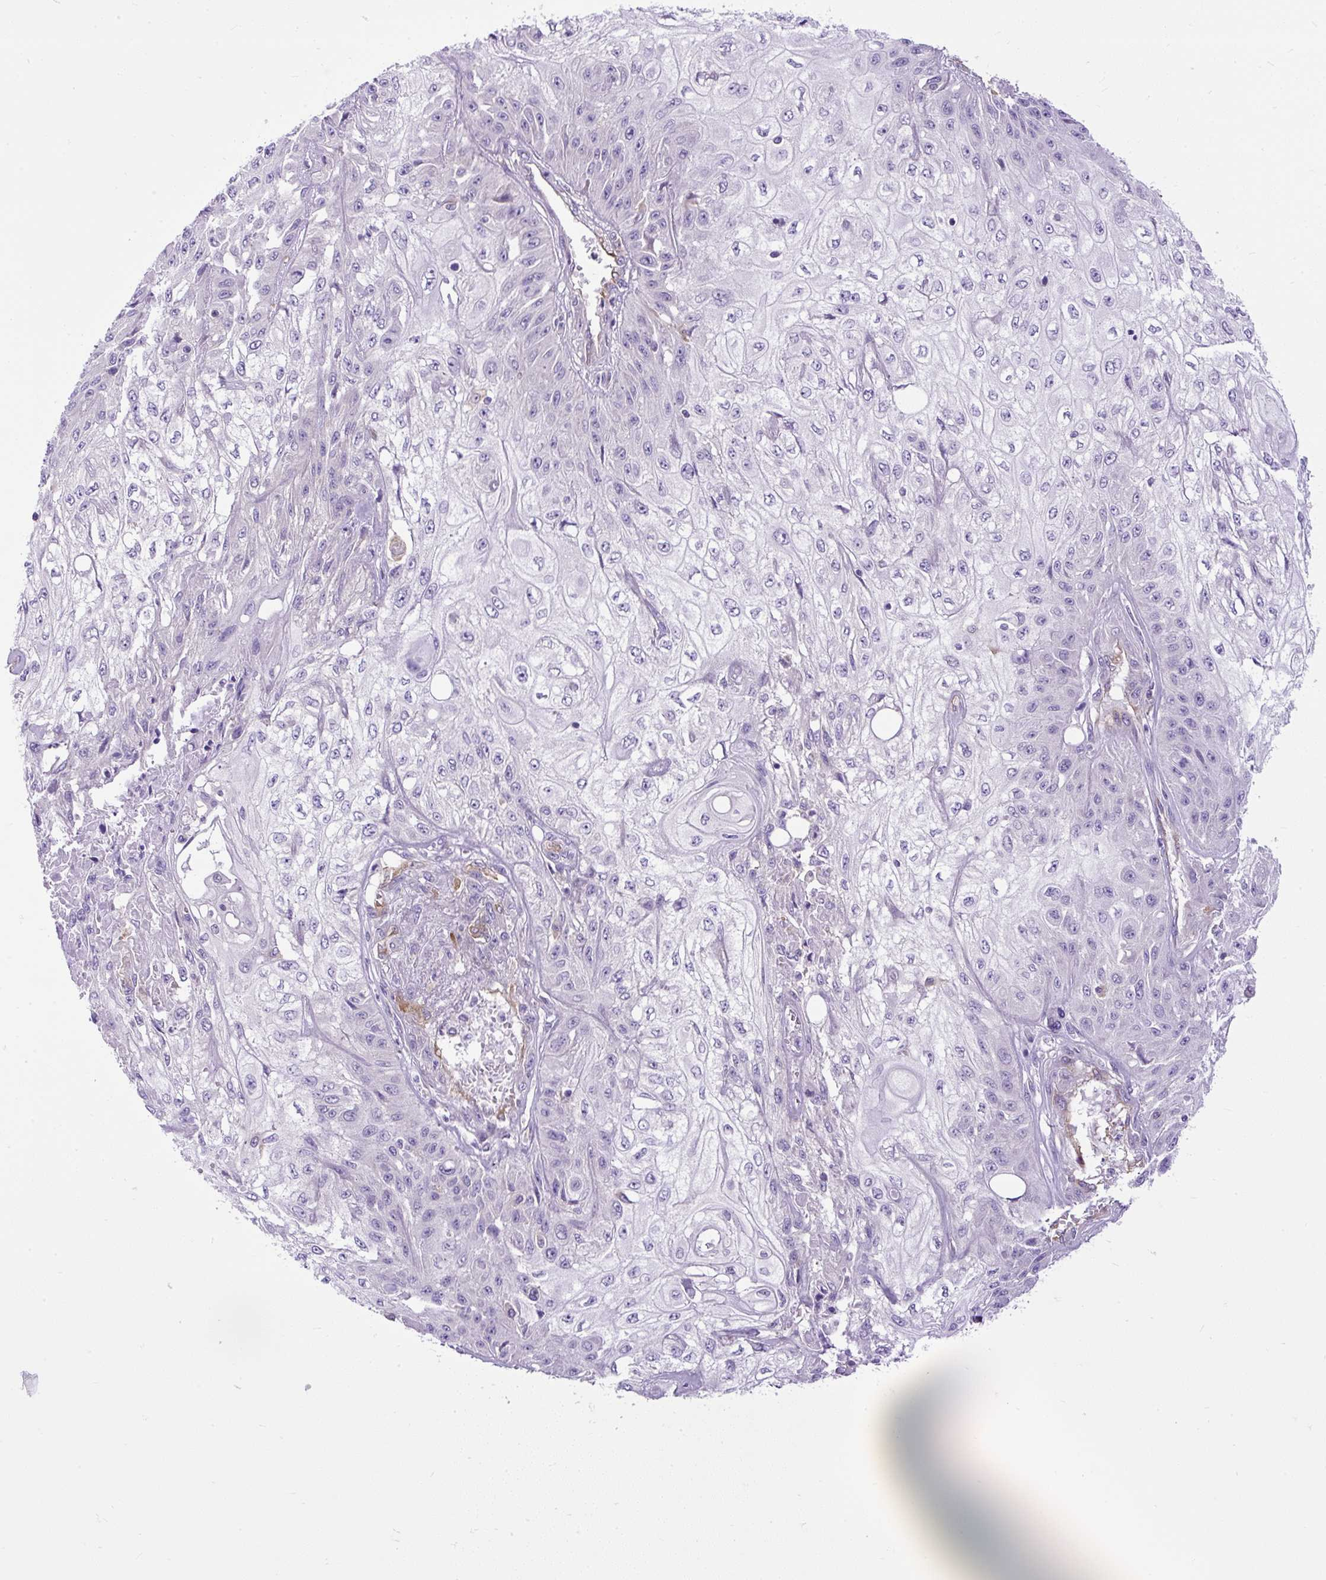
{"staining": {"intensity": "negative", "quantity": "none", "location": "none"}, "tissue": "skin cancer", "cell_type": "Tumor cells", "image_type": "cancer", "snomed": [{"axis": "morphology", "description": "Squamous cell carcinoma, NOS"}, {"axis": "morphology", "description": "Squamous cell carcinoma, metastatic, NOS"}, {"axis": "topography", "description": "Skin"}, {"axis": "topography", "description": "Lymph node"}], "caption": "The histopathology image exhibits no significant positivity in tumor cells of skin cancer (metastatic squamous cell carcinoma).", "gene": "MAP1S", "patient": {"sex": "male", "age": 75}}